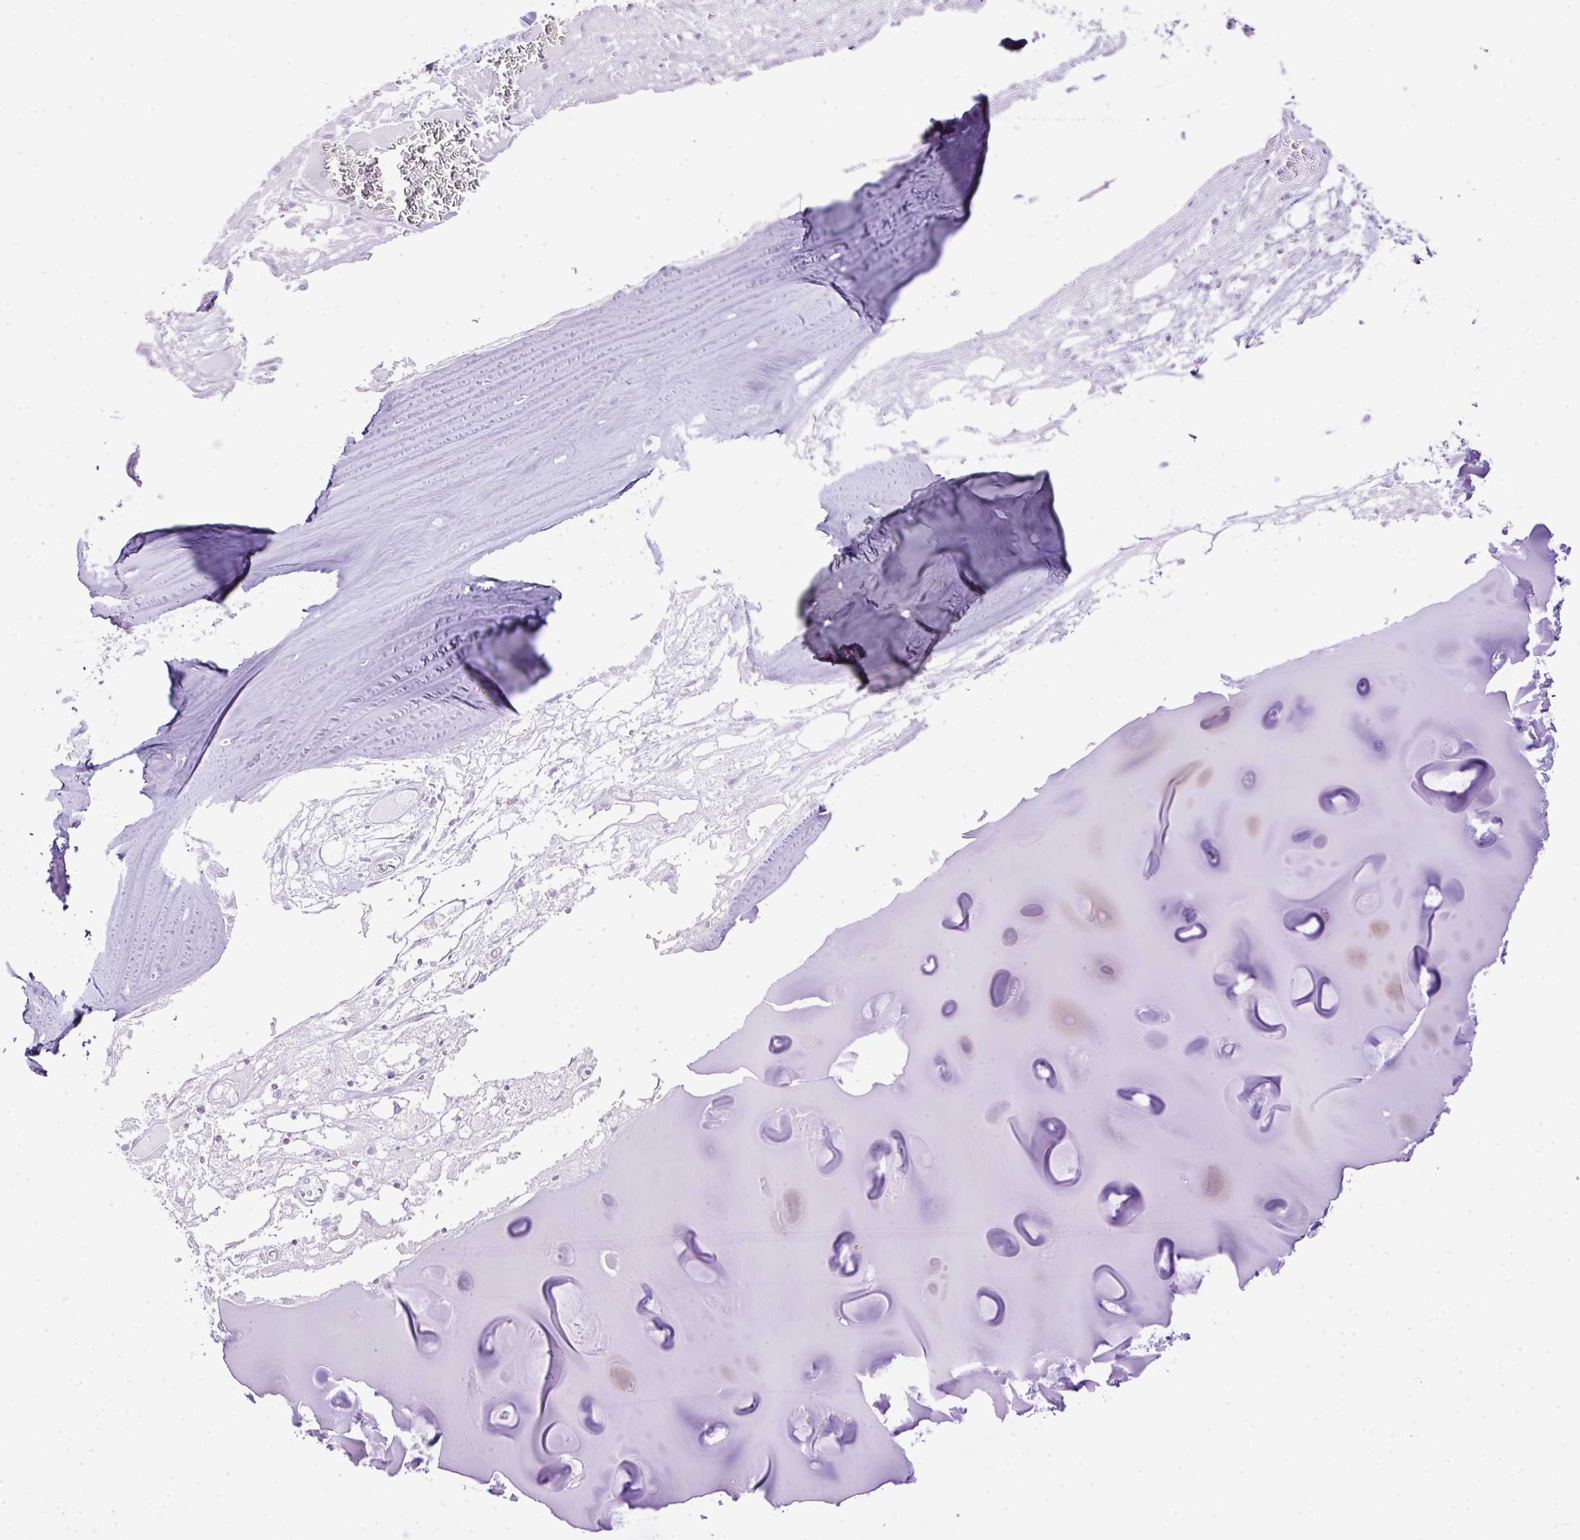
{"staining": {"intensity": "negative", "quantity": "none", "location": "none"}, "tissue": "adipose tissue", "cell_type": "Adipocytes", "image_type": "normal", "snomed": [{"axis": "morphology", "description": "Normal tissue, NOS"}, {"axis": "topography", "description": "Cartilage tissue"}], "caption": "Human adipose tissue stained for a protein using immunohistochemistry demonstrates no expression in adipocytes.", "gene": "CCDC137", "patient": {"sex": "male", "age": 57}}